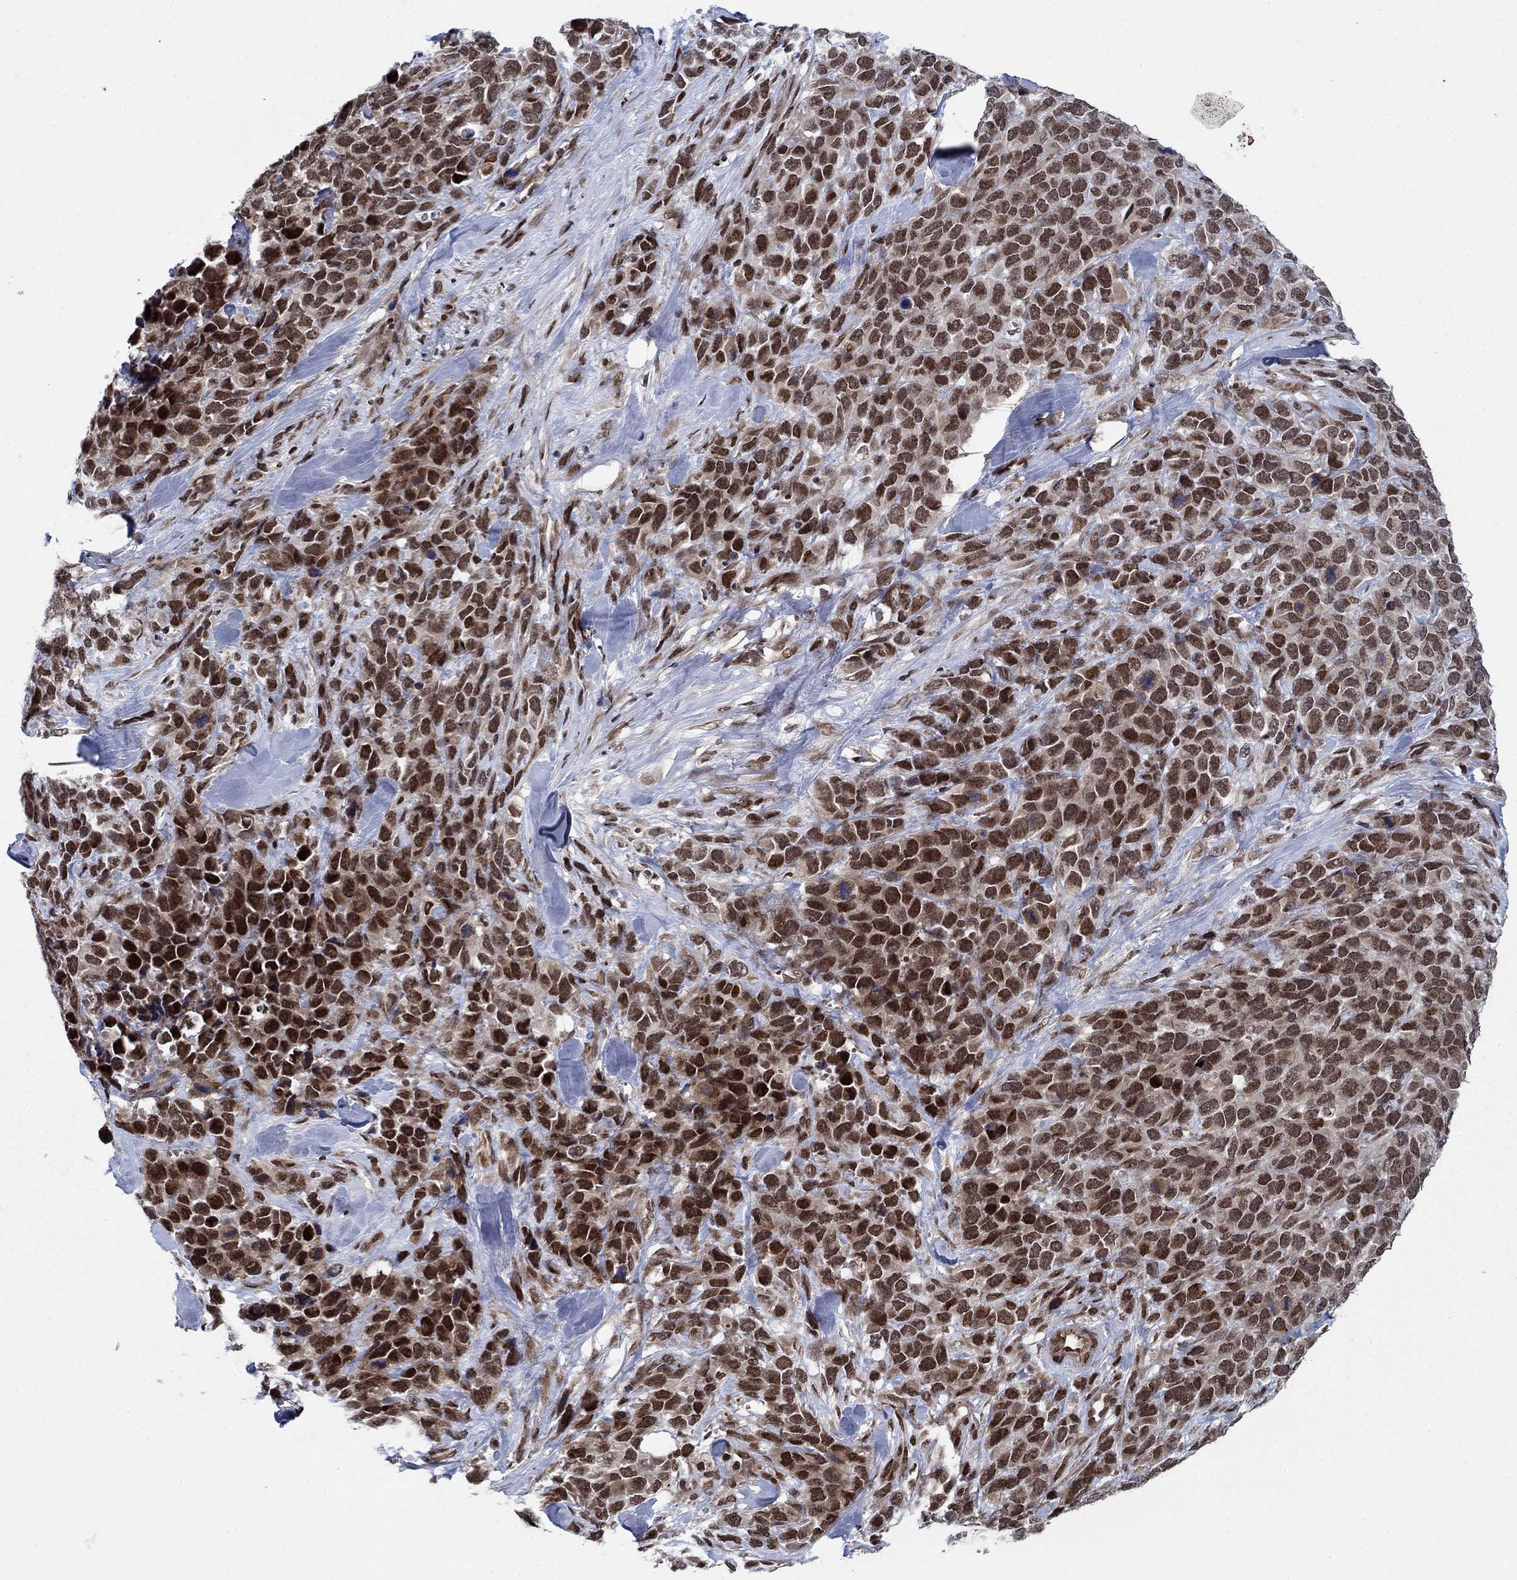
{"staining": {"intensity": "strong", "quantity": "25%-75%", "location": "nuclear"}, "tissue": "melanoma", "cell_type": "Tumor cells", "image_type": "cancer", "snomed": [{"axis": "morphology", "description": "Malignant melanoma, Metastatic site"}, {"axis": "topography", "description": "Skin"}], "caption": "Malignant melanoma (metastatic site) stained with a brown dye exhibits strong nuclear positive expression in about 25%-75% of tumor cells.", "gene": "PRICKLE4", "patient": {"sex": "male", "age": 84}}